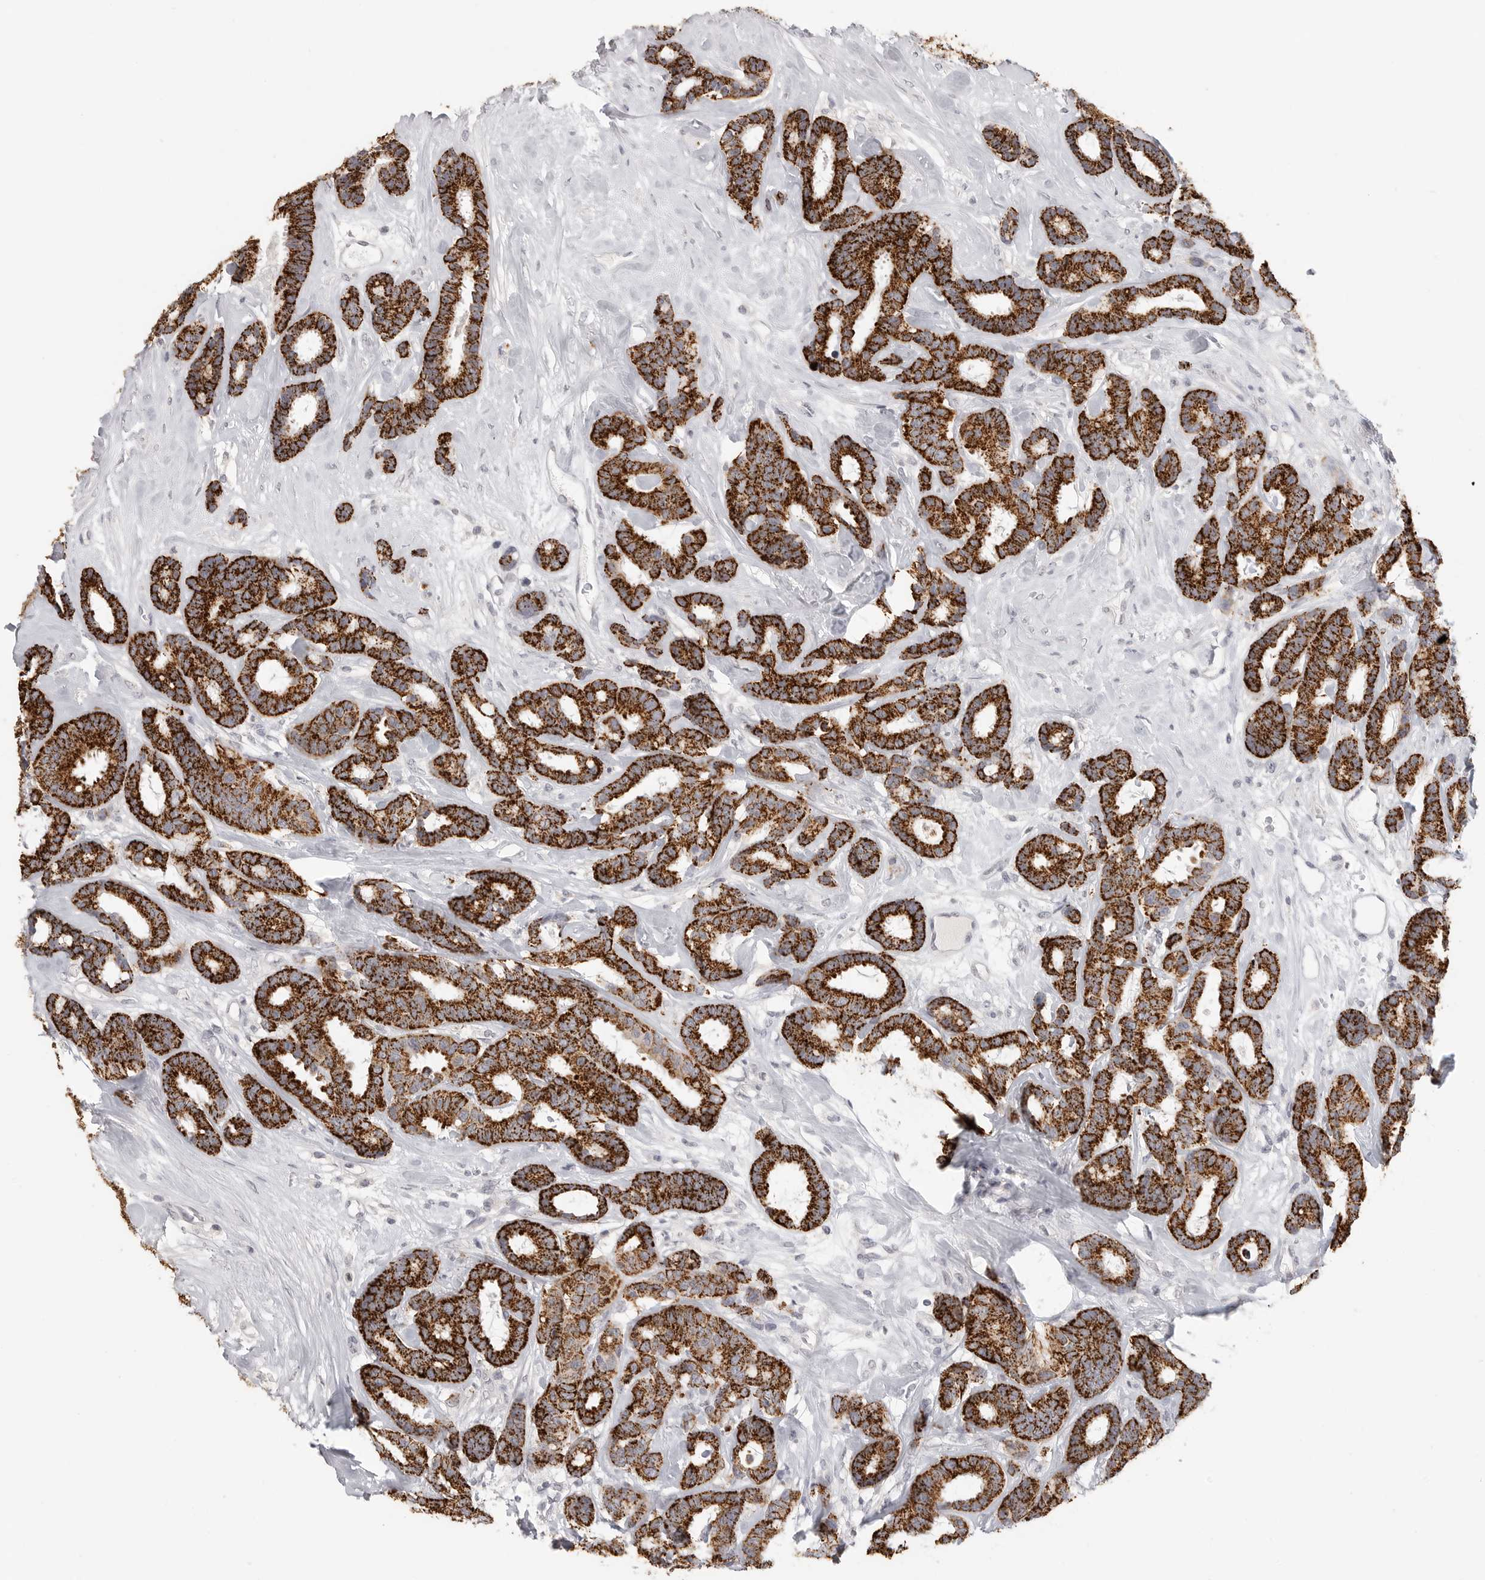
{"staining": {"intensity": "strong", "quantity": ">75%", "location": "cytoplasmic/membranous"}, "tissue": "breast cancer", "cell_type": "Tumor cells", "image_type": "cancer", "snomed": [{"axis": "morphology", "description": "Duct carcinoma"}, {"axis": "topography", "description": "Breast"}], "caption": "An IHC histopathology image of tumor tissue is shown. Protein staining in brown labels strong cytoplasmic/membranous positivity in breast cancer (infiltrating ductal carcinoma) within tumor cells.", "gene": "HMGCS2", "patient": {"sex": "female", "age": 87}}